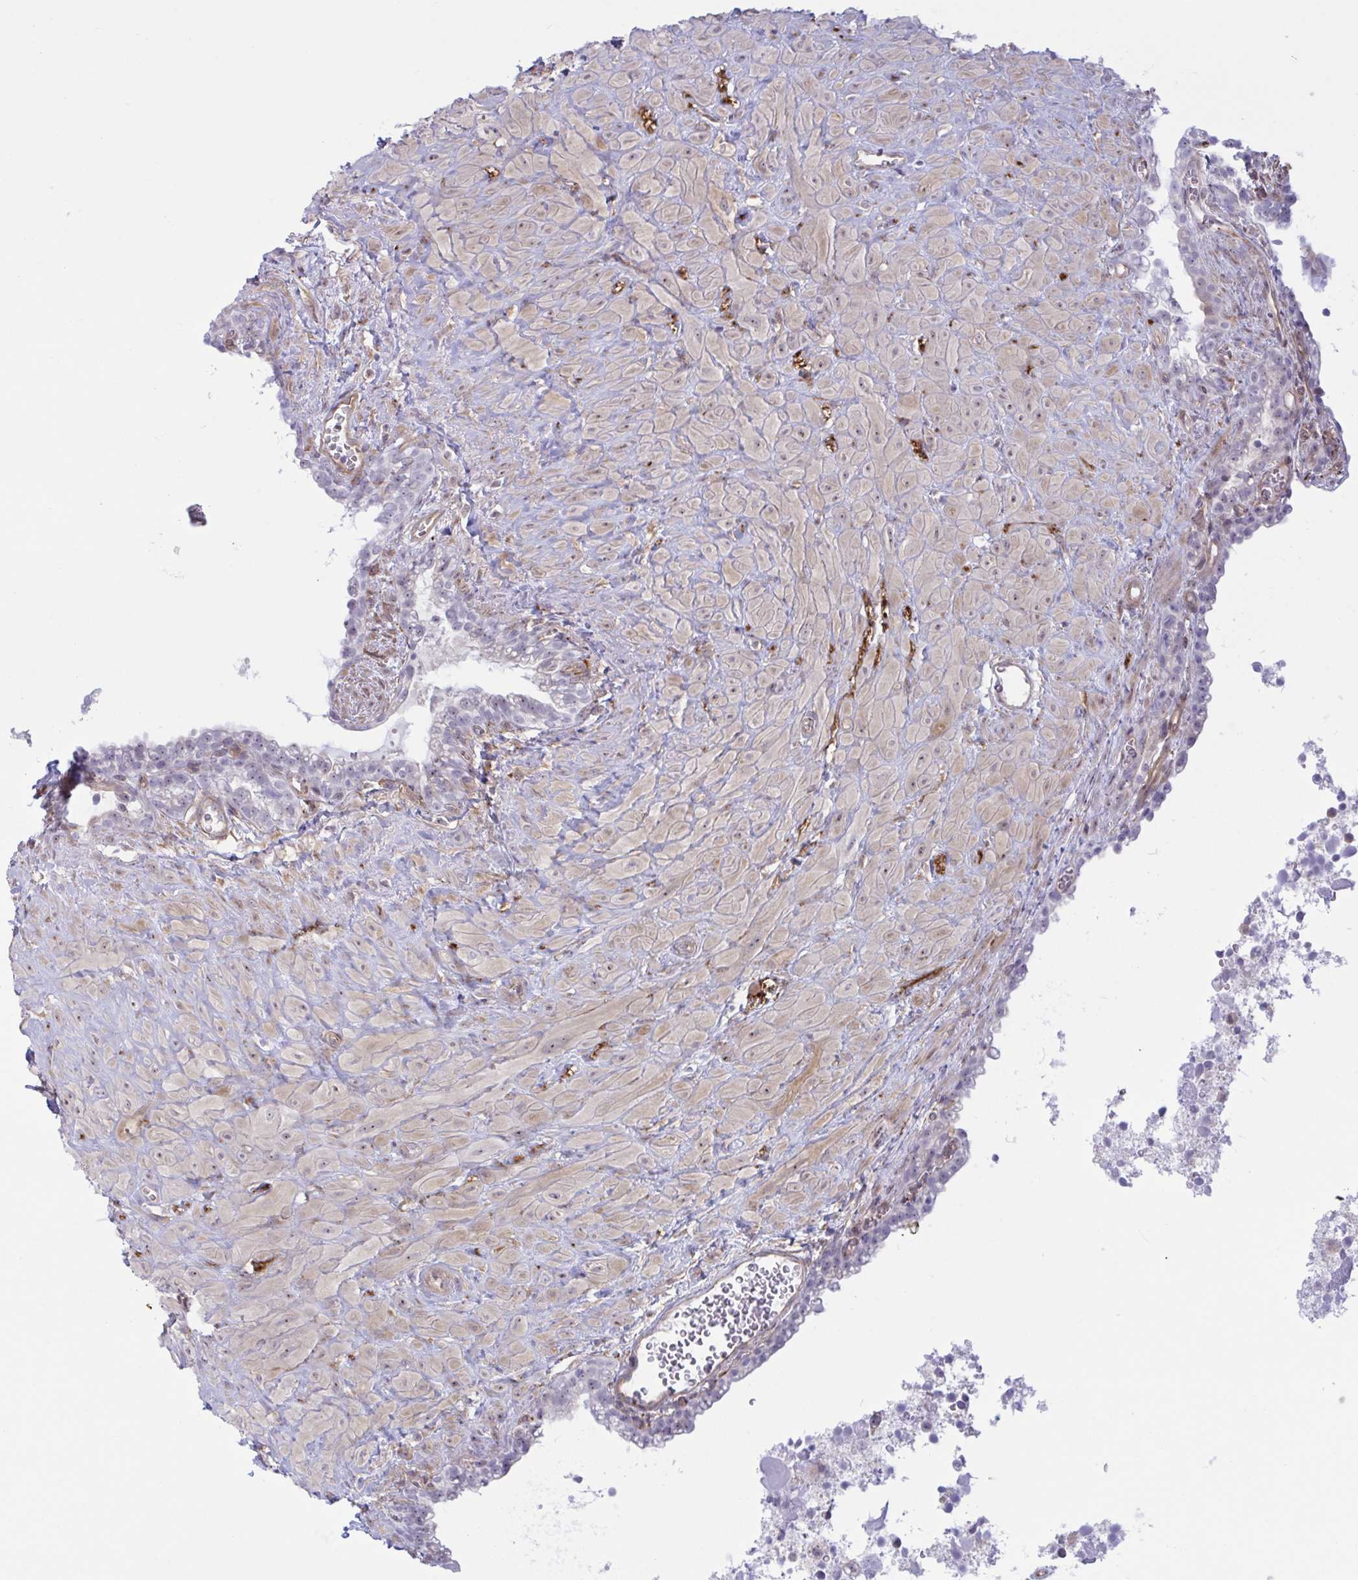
{"staining": {"intensity": "negative", "quantity": "none", "location": "none"}, "tissue": "seminal vesicle", "cell_type": "Glandular cells", "image_type": "normal", "snomed": [{"axis": "morphology", "description": "Normal tissue, NOS"}, {"axis": "topography", "description": "Seminal veicle"}], "caption": "Glandular cells are negative for protein expression in benign human seminal vesicle. (DAB IHC with hematoxylin counter stain).", "gene": "PRRT4", "patient": {"sex": "male", "age": 76}}